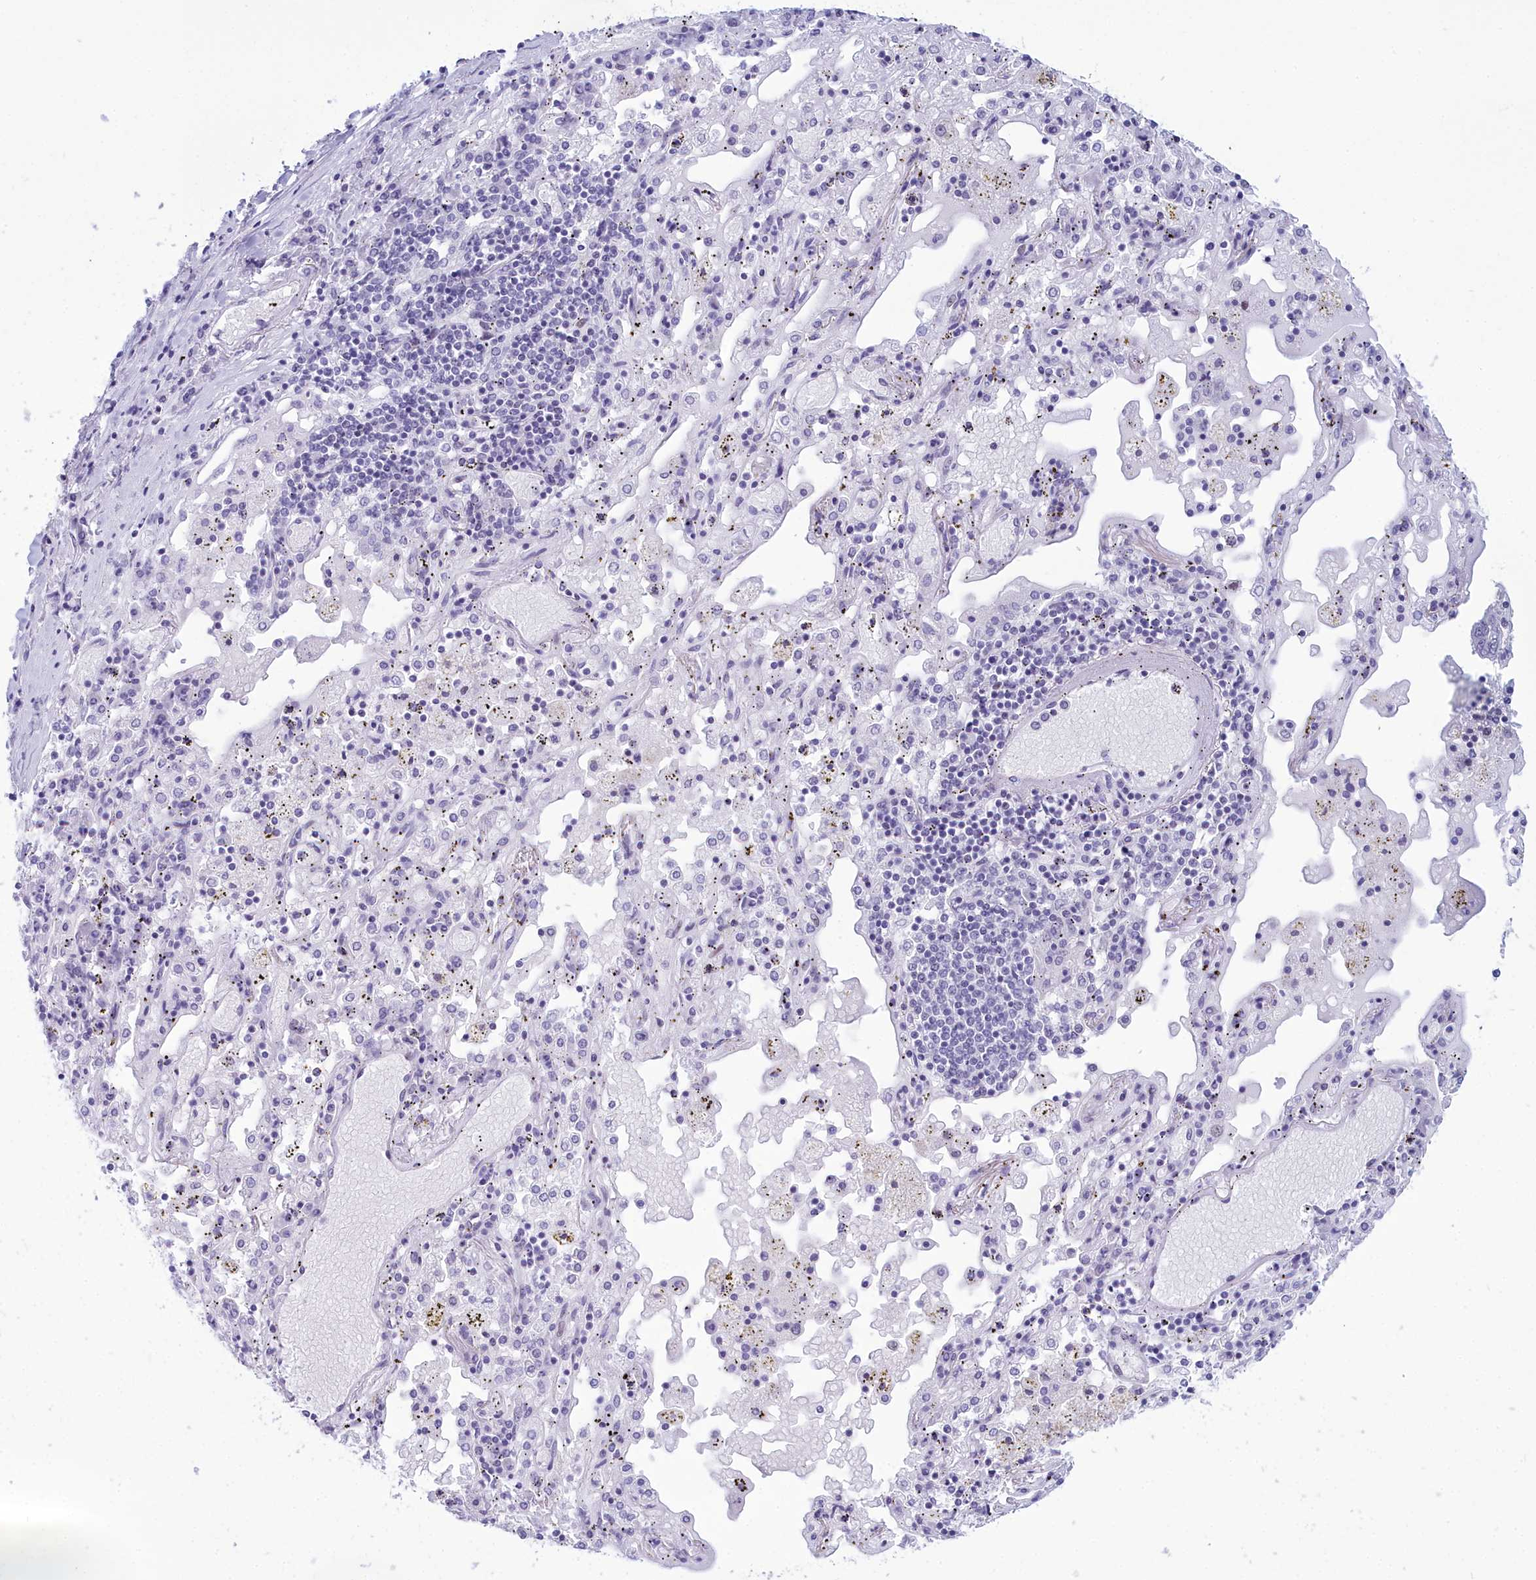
{"staining": {"intensity": "negative", "quantity": "none", "location": "none"}, "tissue": "lung cancer", "cell_type": "Tumor cells", "image_type": "cancer", "snomed": [{"axis": "morphology", "description": "Squamous cell carcinoma, NOS"}, {"axis": "topography", "description": "Lung"}], "caption": "Immunohistochemical staining of squamous cell carcinoma (lung) shows no significant positivity in tumor cells.", "gene": "SNX20", "patient": {"sex": "male", "age": 65}}